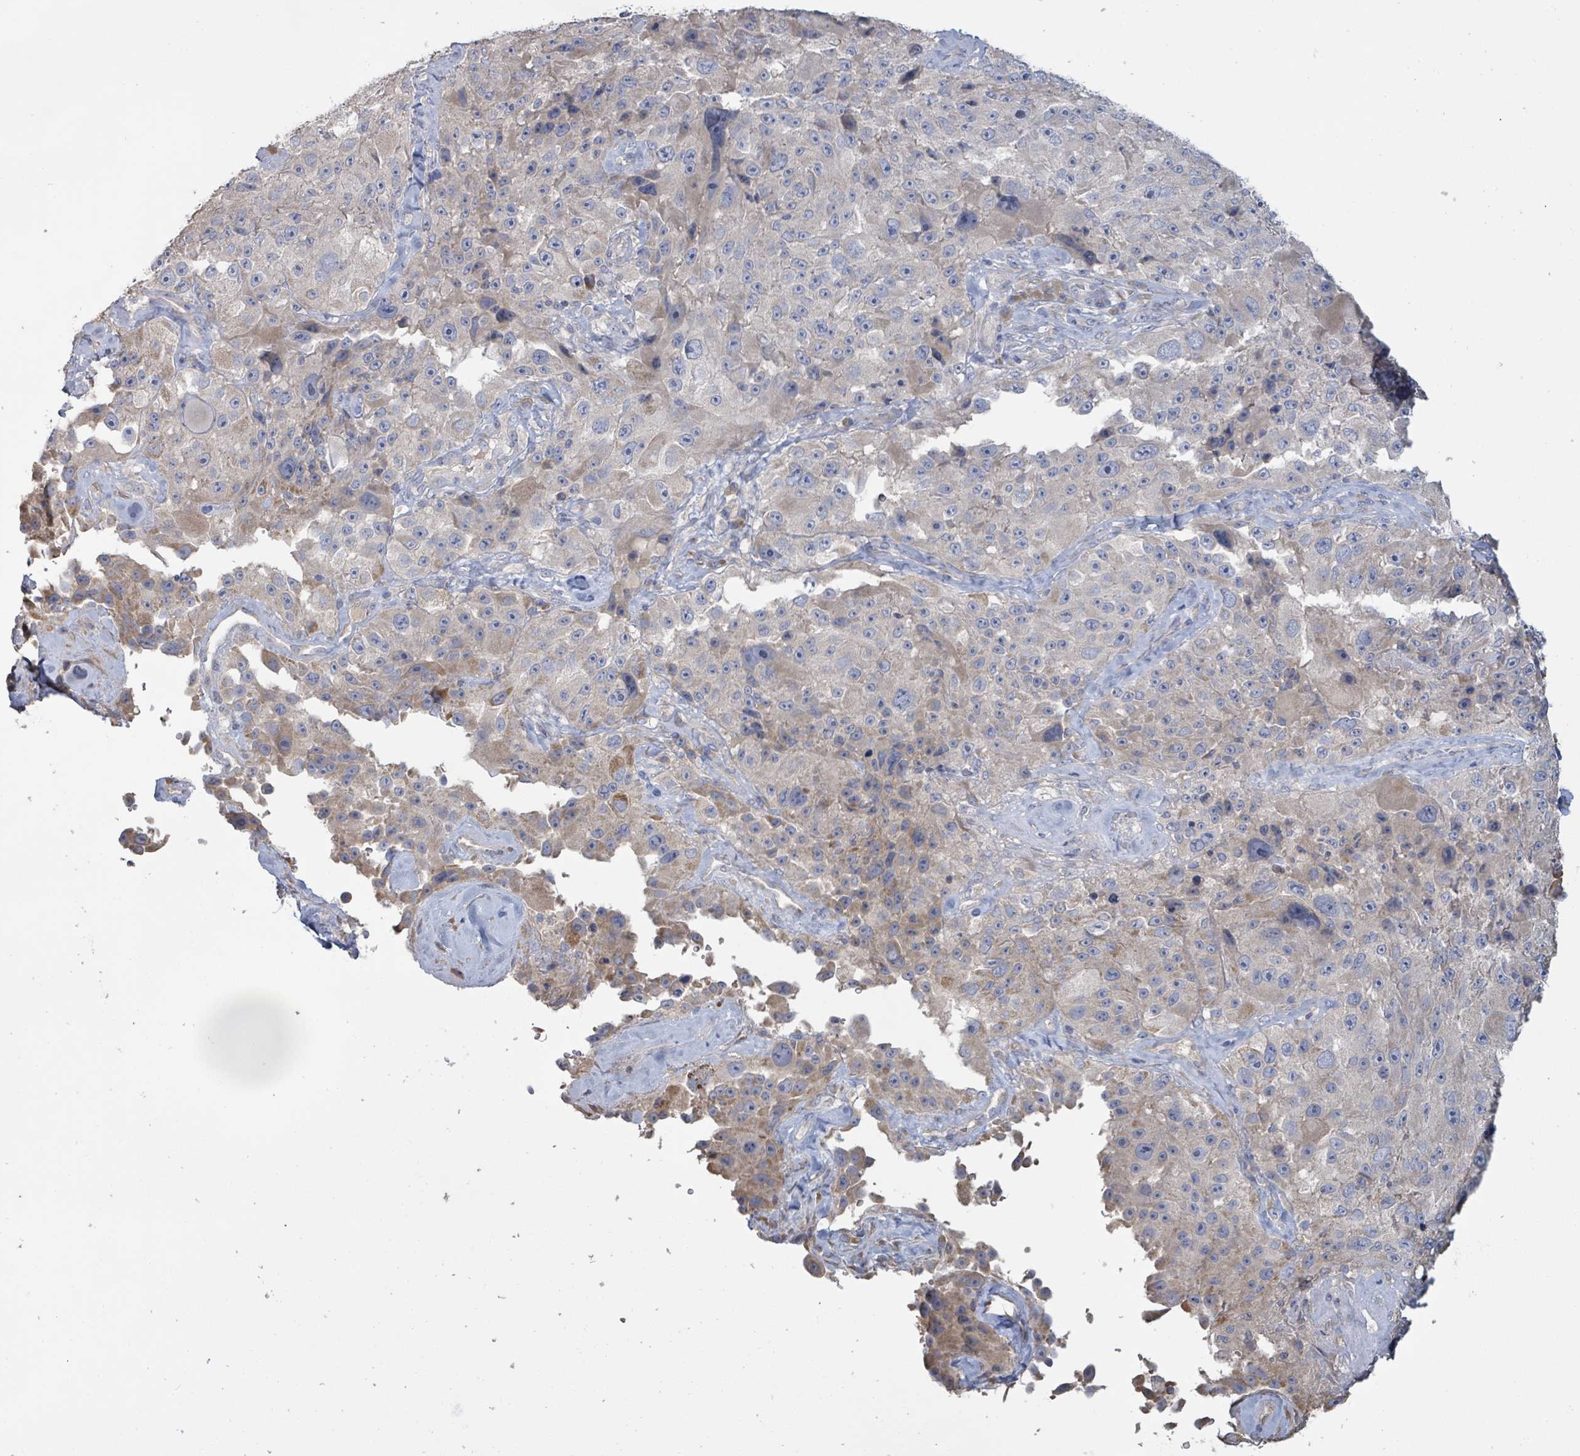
{"staining": {"intensity": "weak", "quantity": "<25%", "location": "cytoplasmic/membranous"}, "tissue": "melanoma", "cell_type": "Tumor cells", "image_type": "cancer", "snomed": [{"axis": "morphology", "description": "Malignant melanoma, Metastatic site"}, {"axis": "topography", "description": "Lymph node"}], "caption": "Image shows no significant protein staining in tumor cells of melanoma. (DAB (3,3'-diaminobenzidine) IHC, high magnification).", "gene": "KCNS2", "patient": {"sex": "male", "age": 62}}